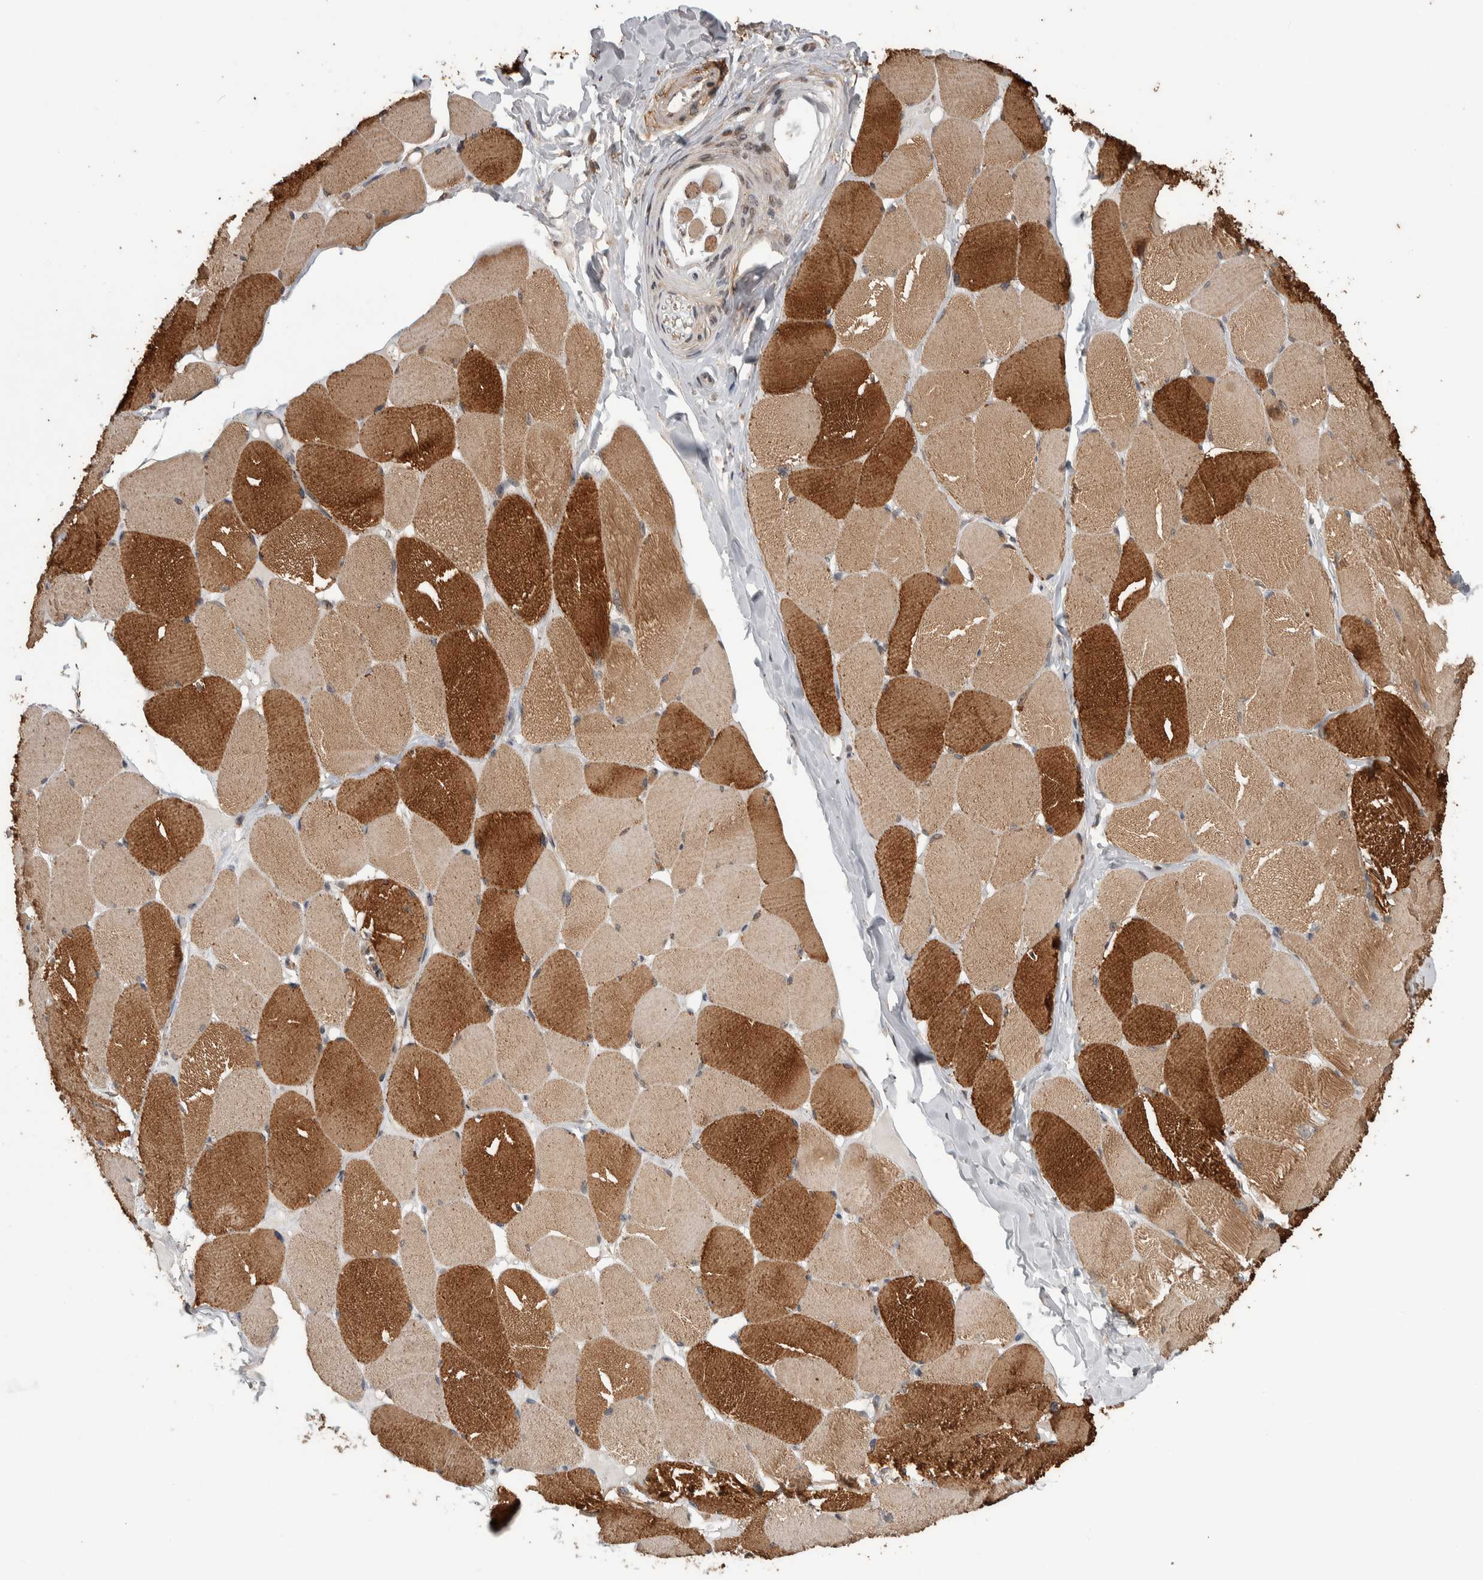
{"staining": {"intensity": "strong", "quantity": ">75%", "location": "cytoplasmic/membranous"}, "tissue": "skeletal muscle", "cell_type": "Myocytes", "image_type": "normal", "snomed": [{"axis": "morphology", "description": "Normal tissue, NOS"}, {"axis": "topography", "description": "Skin"}, {"axis": "topography", "description": "Skeletal muscle"}], "caption": "There is high levels of strong cytoplasmic/membranous staining in myocytes of benign skeletal muscle, as demonstrated by immunohistochemical staining (brown color).", "gene": "DVL2", "patient": {"sex": "male", "age": 83}}